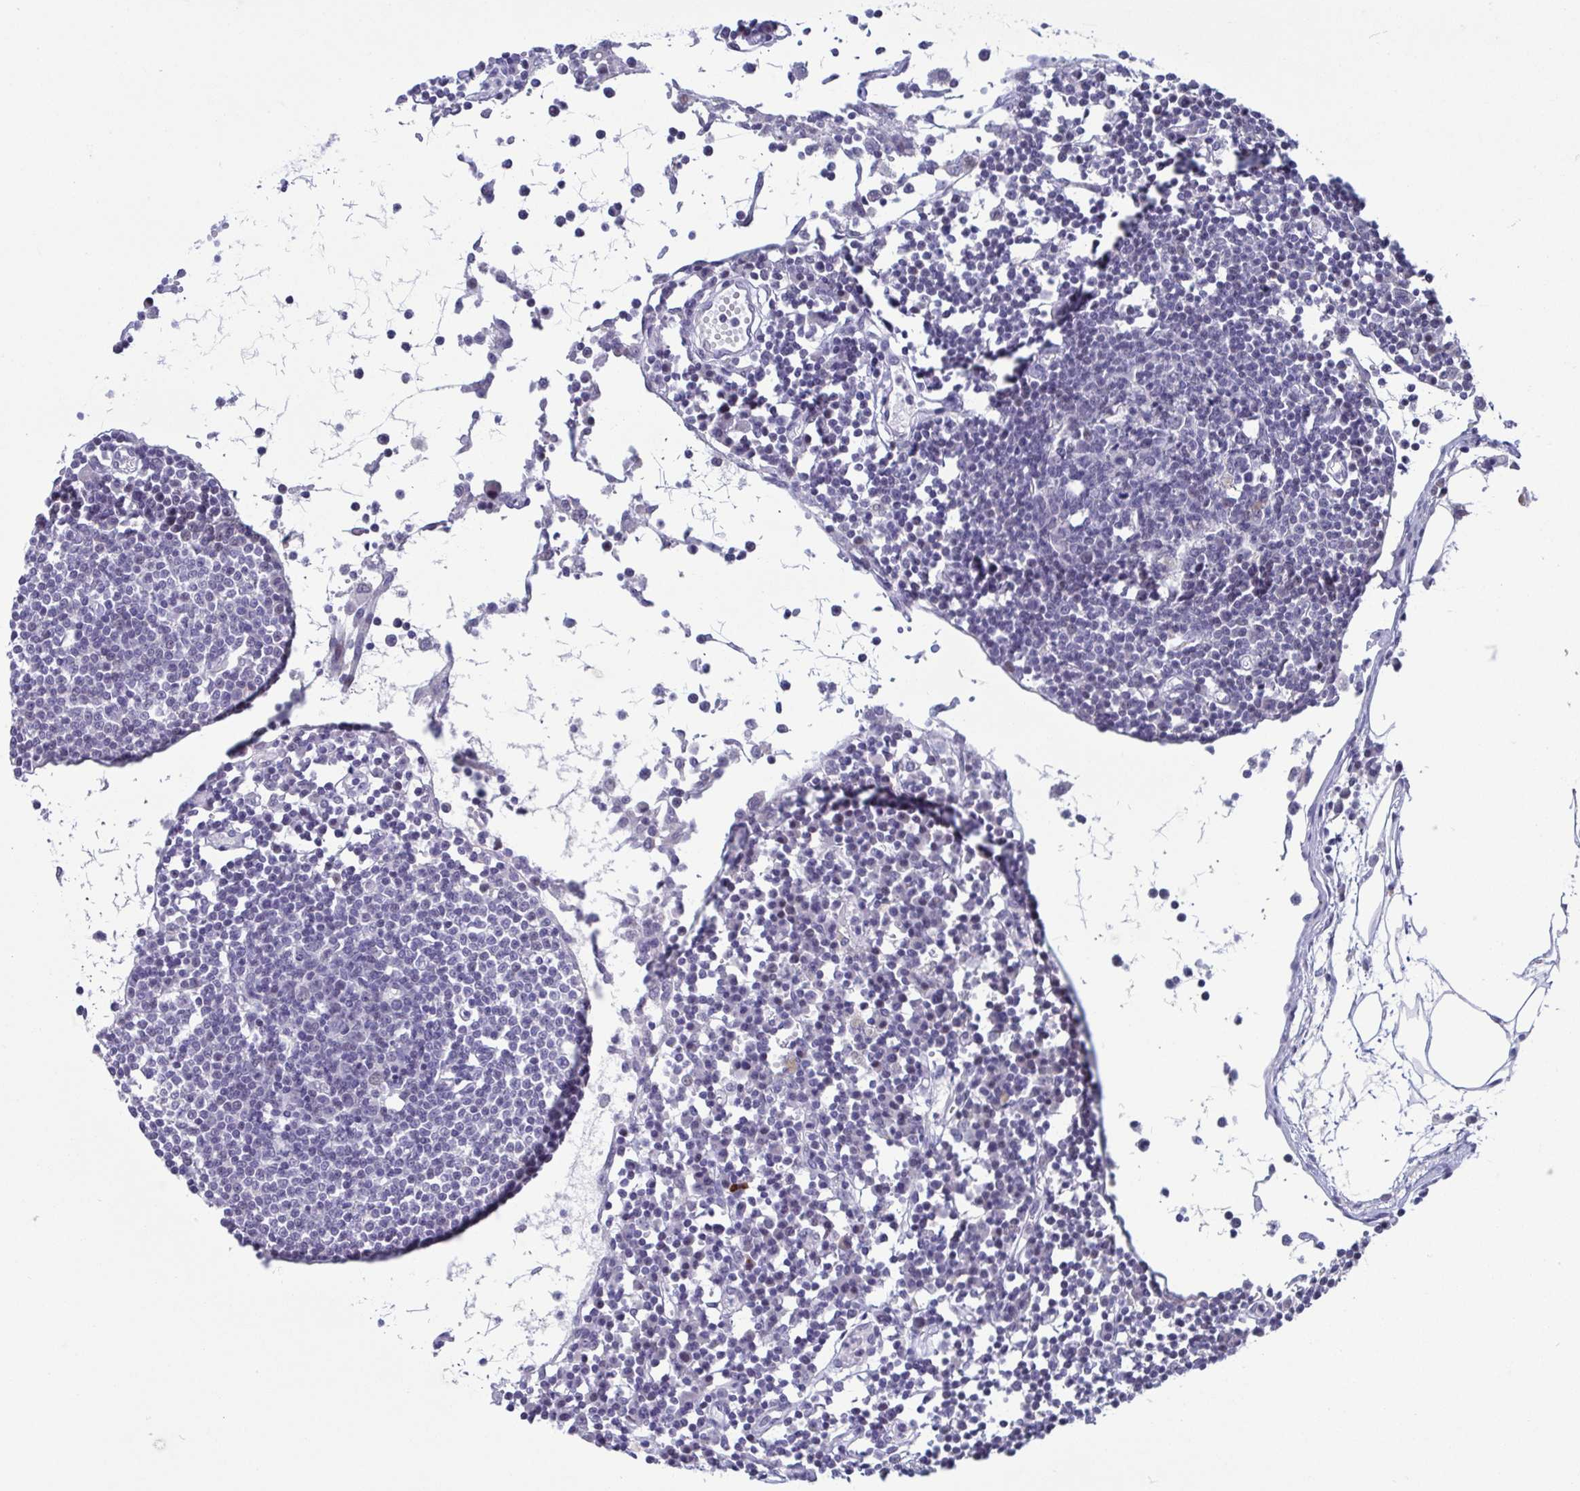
{"staining": {"intensity": "negative", "quantity": "none", "location": "none"}, "tissue": "lymph node", "cell_type": "Germinal center cells", "image_type": "normal", "snomed": [{"axis": "morphology", "description": "Normal tissue, NOS"}, {"axis": "topography", "description": "Lymph node"}], "caption": "High magnification brightfield microscopy of normal lymph node stained with DAB (3,3'-diaminobenzidine) (brown) and counterstained with hematoxylin (blue): germinal center cells show no significant staining. The staining was performed using DAB to visualize the protein expression in brown, while the nuclei were stained in blue with hematoxylin (Magnification: 20x).", "gene": "PERM1", "patient": {"sex": "female", "age": 78}}